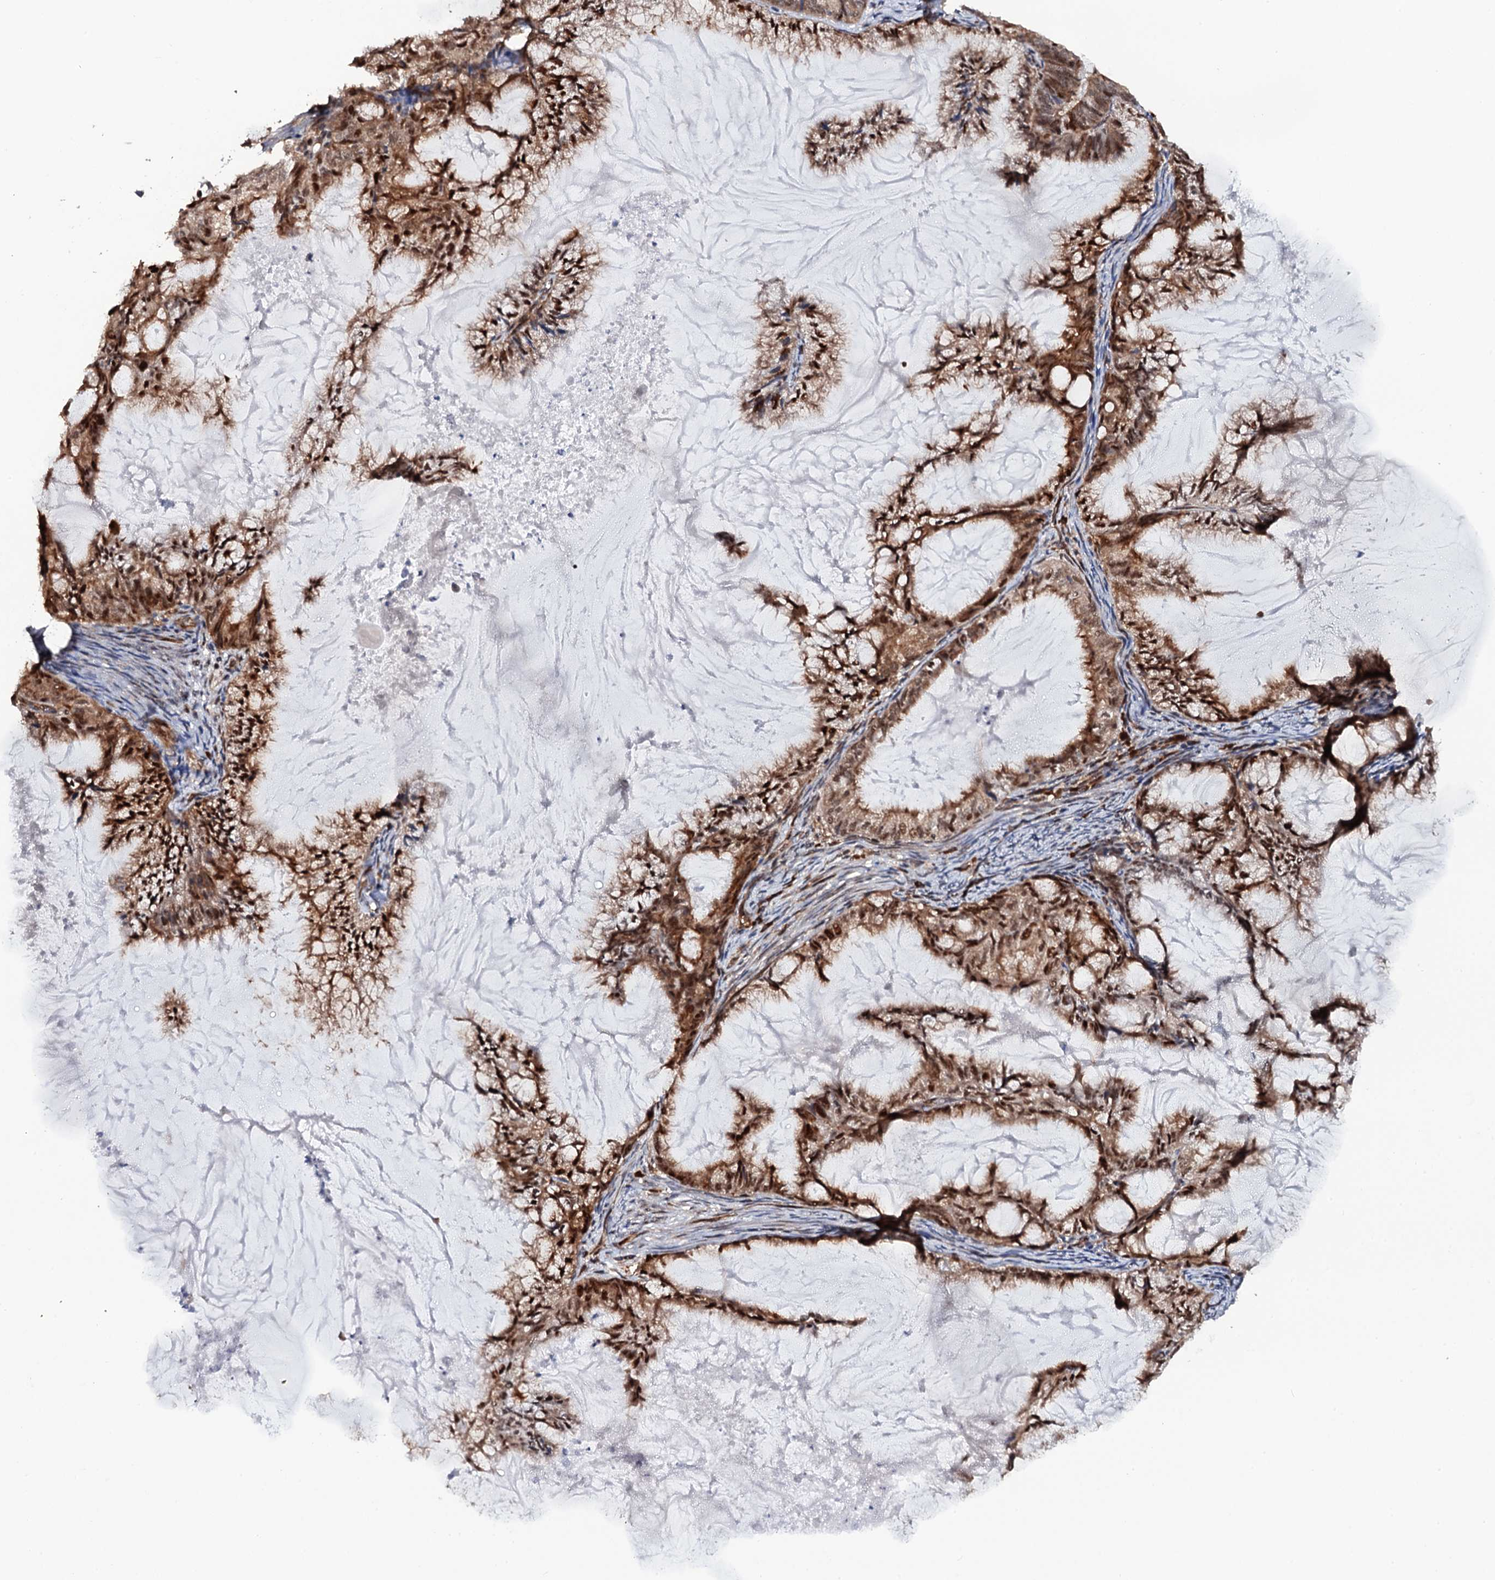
{"staining": {"intensity": "moderate", "quantity": ">75%", "location": "cytoplasmic/membranous,nuclear"}, "tissue": "endometrial cancer", "cell_type": "Tumor cells", "image_type": "cancer", "snomed": [{"axis": "morphology", "description": "Adenocarcinoma, NOS"}, {"axis": "topography", "description": "Endometrium"}], "caption": "Tumor cells demonstrate medium levels of moderate cytoplasmic/membranous and nuclear positivity in about >75% of cells in adenocarcinoma (endometrial). Nuclei are stained in blue.", "gene": "CDC23", "patient": {"sex": "female", "age": 86}}